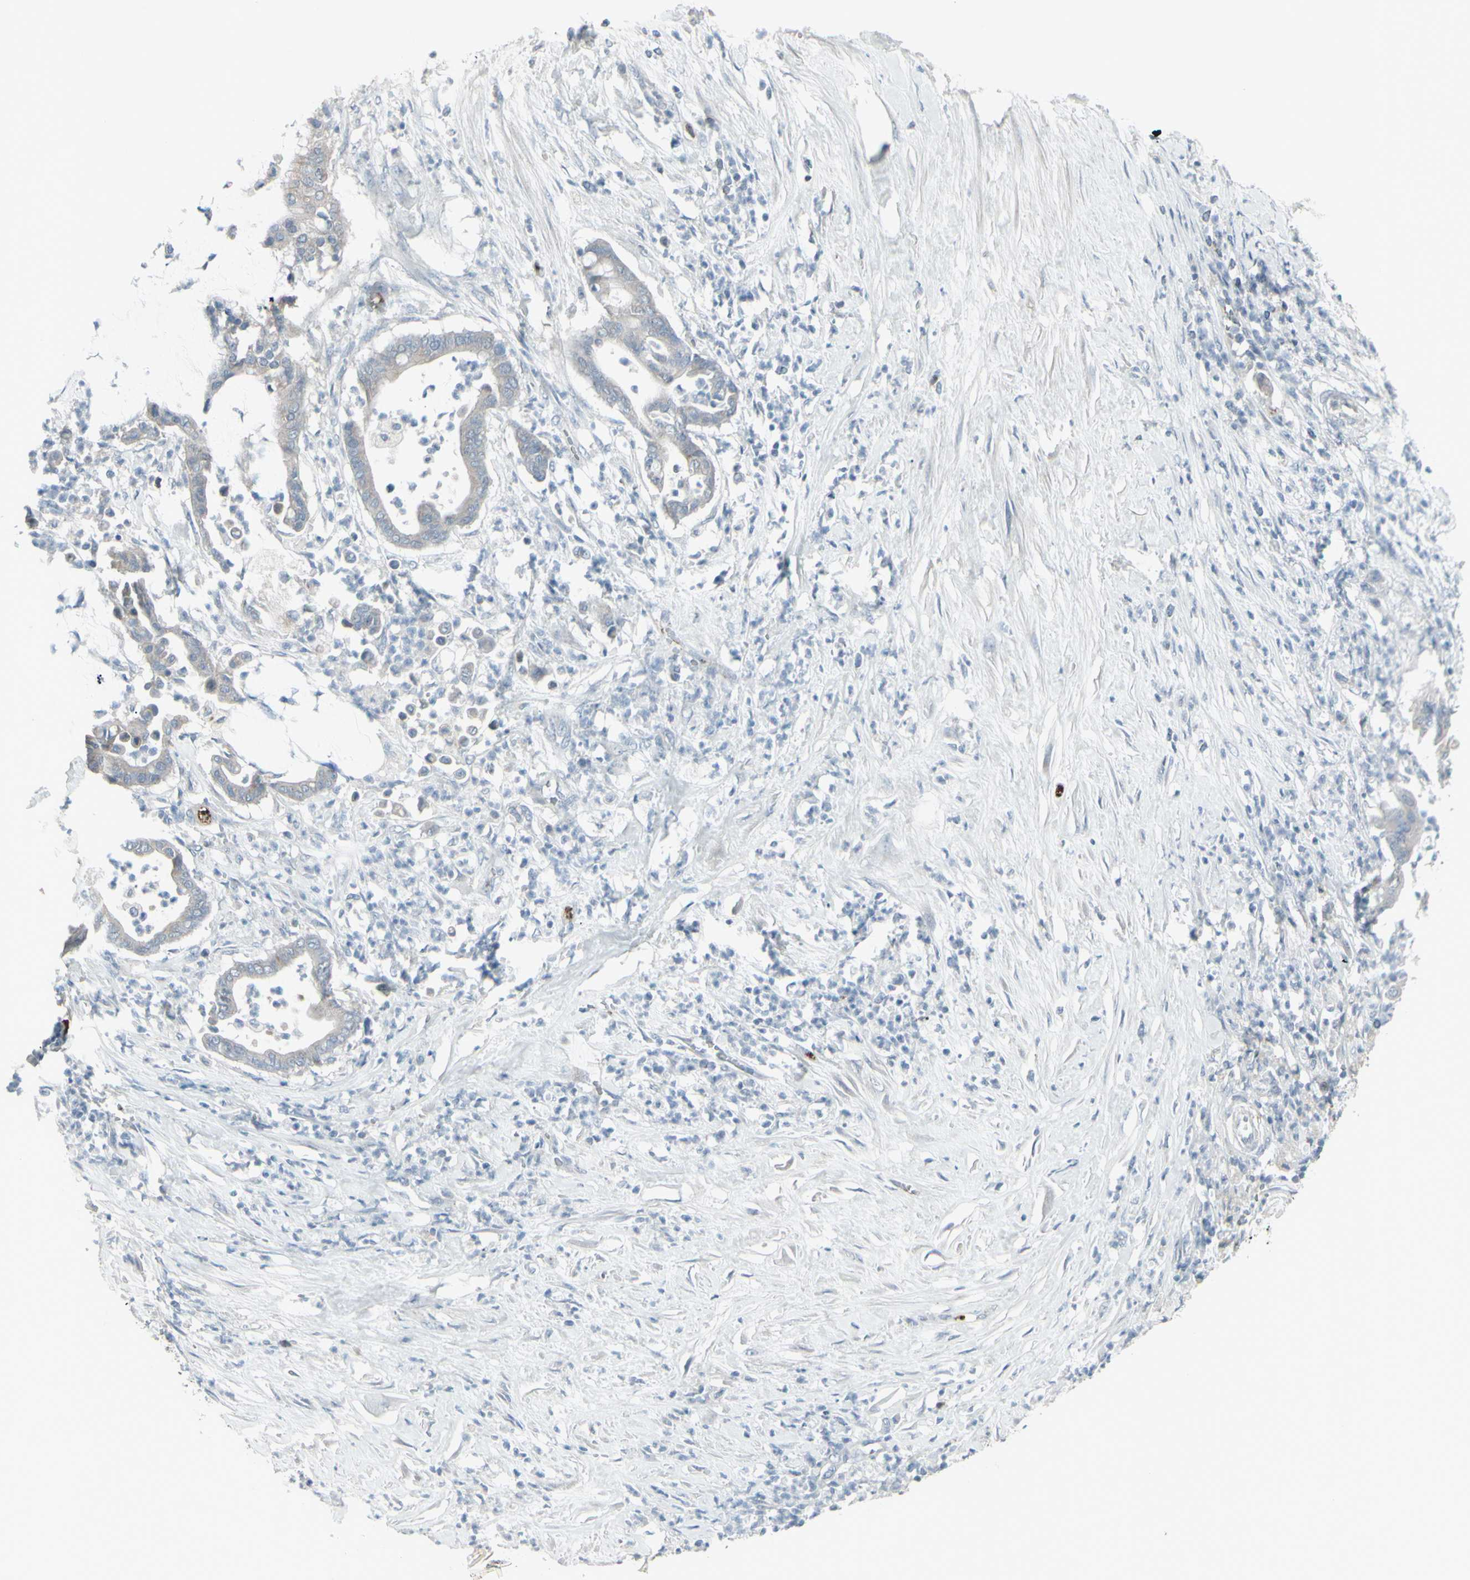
{"staining": {"intensity": "weak", "quantity": "25%-75%", "location": "cytoplasmic/membranous"}, "tissue": "pancreatic cancer", "cell_type": "Tumor cells", "image_type": "cancer", "snomed": [{"axis": "morphology", "description": "Adenocarcinoma, NOS"}, {"axis": "topography", "description": "Pancreas"}], "caption": "High-power microscopy captured an IHC micrograph of adenocarcinoma (pancreatic), revealing weak cytoplasmic/membranous staining in approximately 25%-75% of tumor cells.", "gene": "CD79B", "patient": {"sex": "male", "age": 41}}